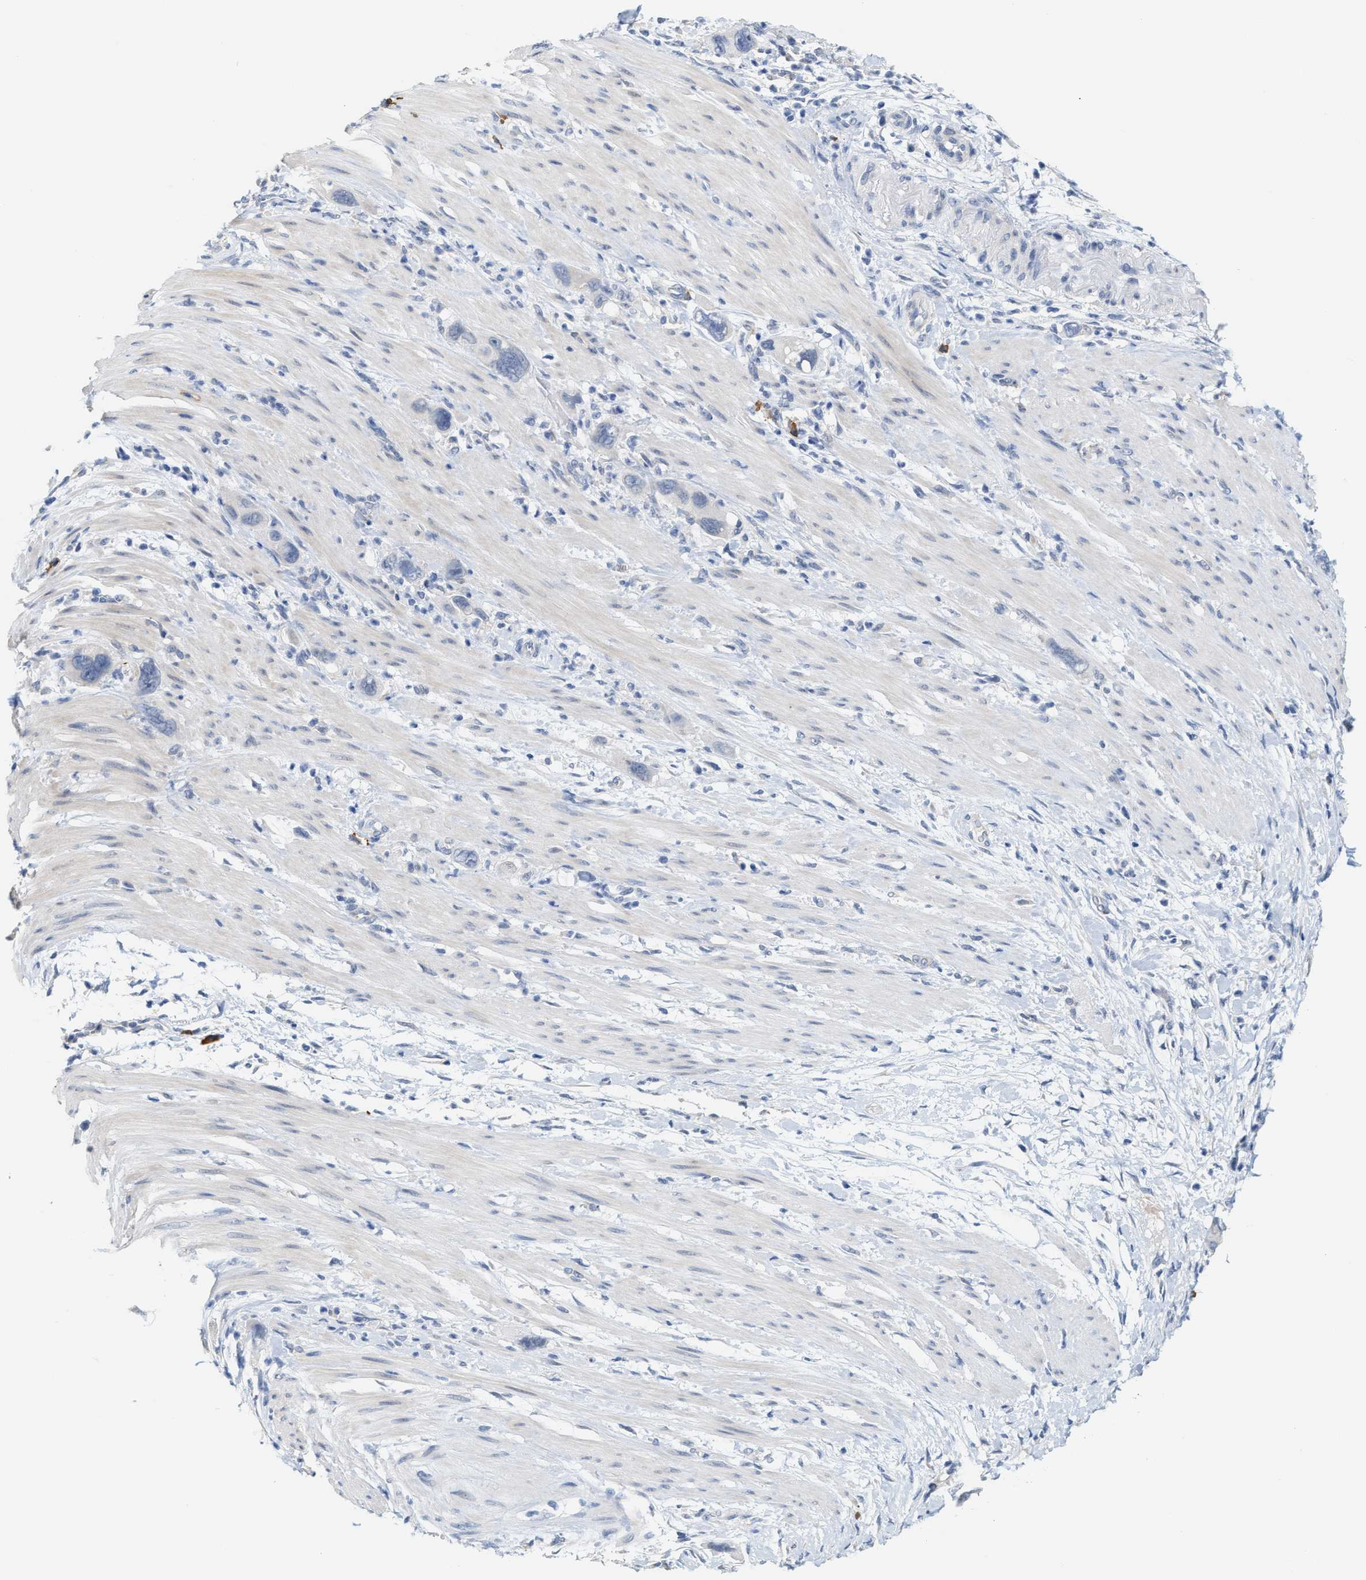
{"staining": {"intensity": "negative", "quantity": "none", "location": "none"}, "tissue": "pancreatic cancer", "cell_type": "Tumor cells", "image_type": "cancer", "snomed": [{"axis": "morphology", "description": "Adenocarcinoma, NOS"}, {"axis": "topography", "description": "Pancreas"}], "caption": "Immunohistochemistry (IHC) micrograph of neoplastic tissue: human pancreatic cancer stained with DAB (3,3'-diaminobenzidine) displays no significant protein positivity in tumor cells.", "gene": "RYR2", "patient": {"sex": "female", "age": 70}}